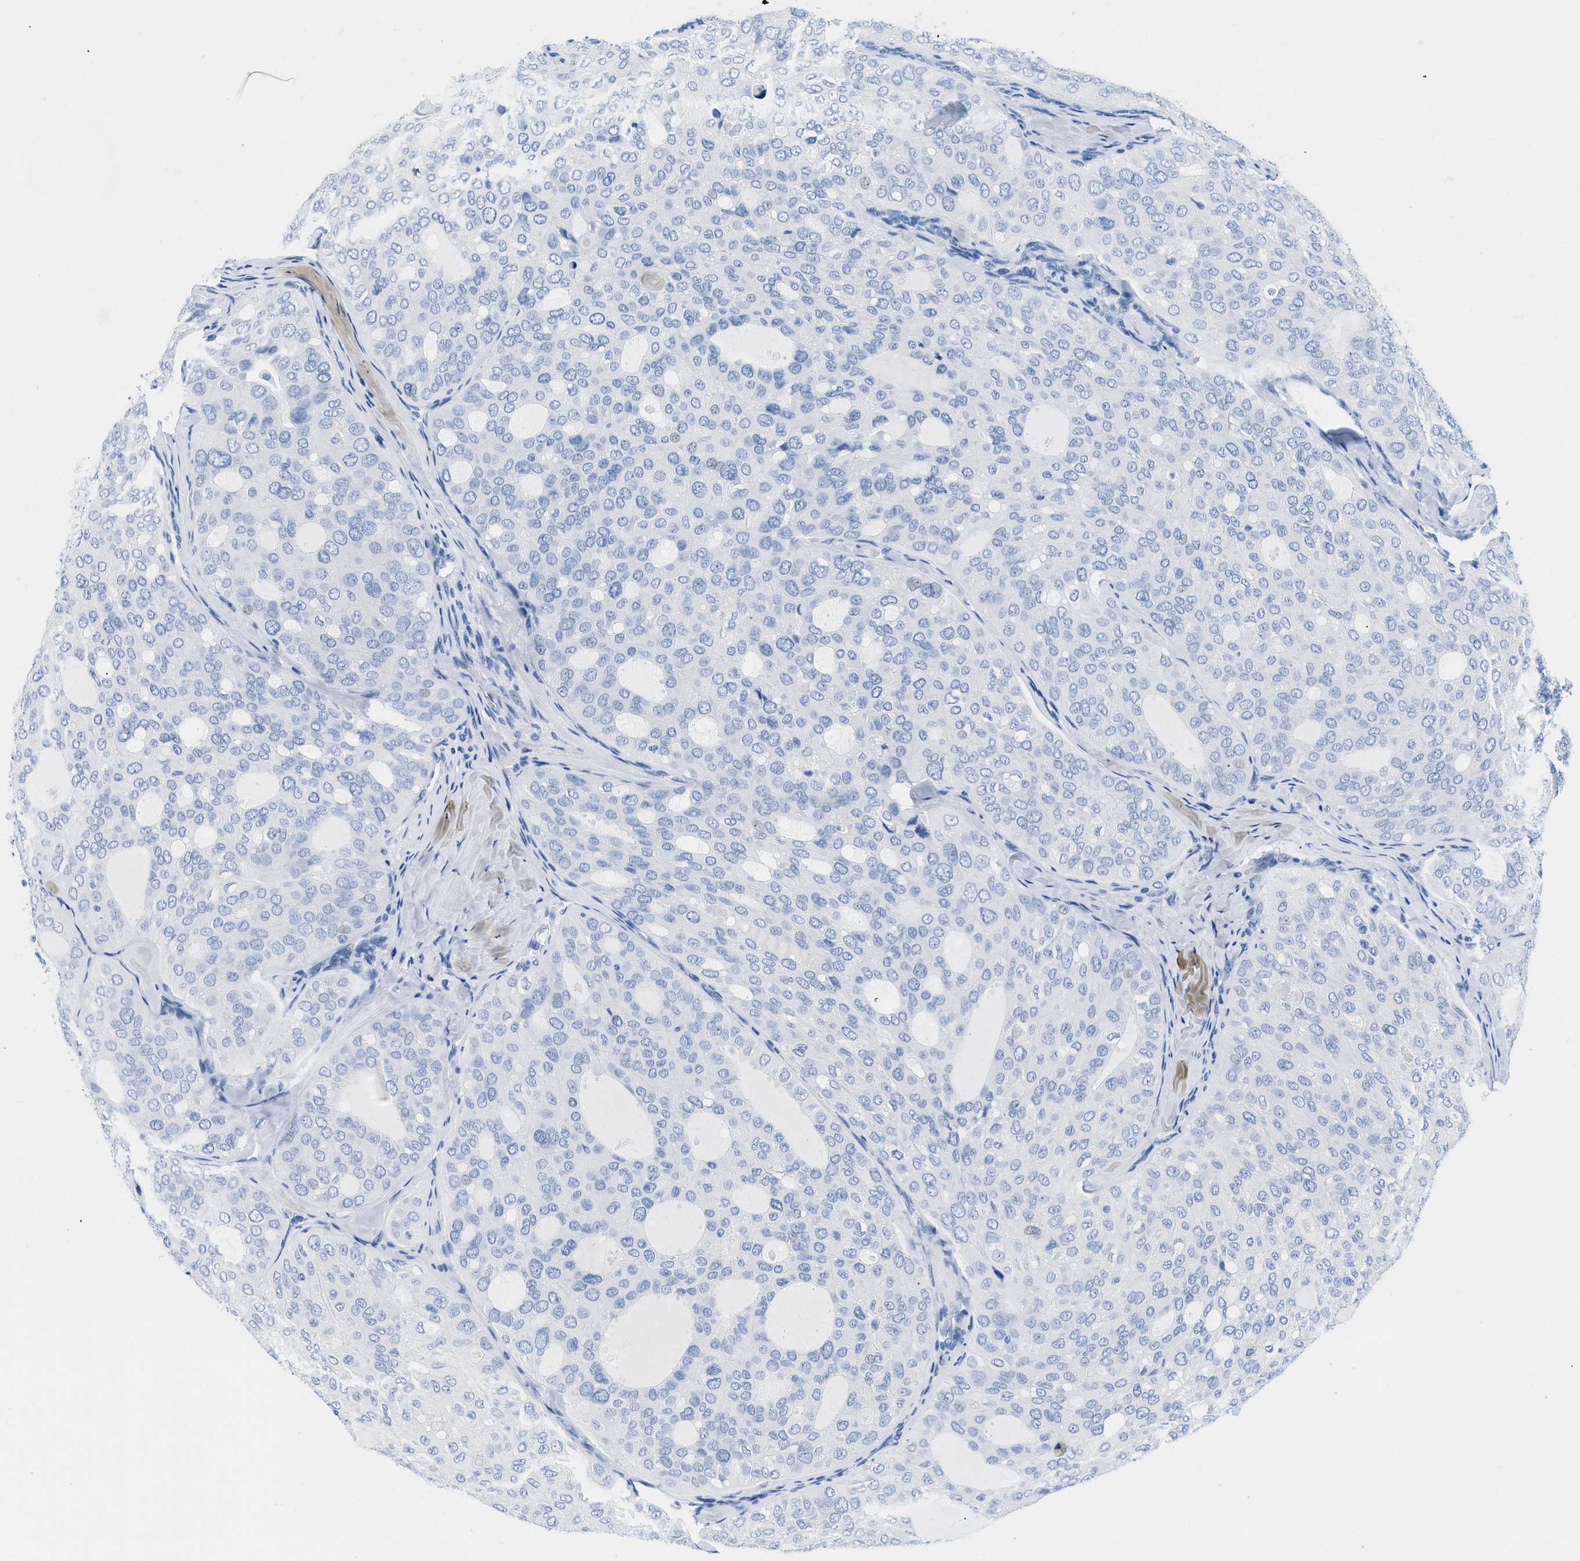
{"staining": {"intensity": "negative", "quantity": "none", "location": "none"}, "tissue": "thyroid cancer", "cell_type": "Tumor cells", "image_type": "cancer", "snomed": [{"axis": "morphology", "description": "Follicular adenoma carcinoma, NOS"}, {"axis": "topography", "description": "Thyroid gland"}], "caption": "Protein analysis of thyroid cancer (follicular adenoma carcinoma) shows no significant positivity in tumor cells. (Immunohistochemistry (ihc), brightfield microscopy, high magnification).", "gene": "GSN", "patient": {"sex": "male", "age": 75}}